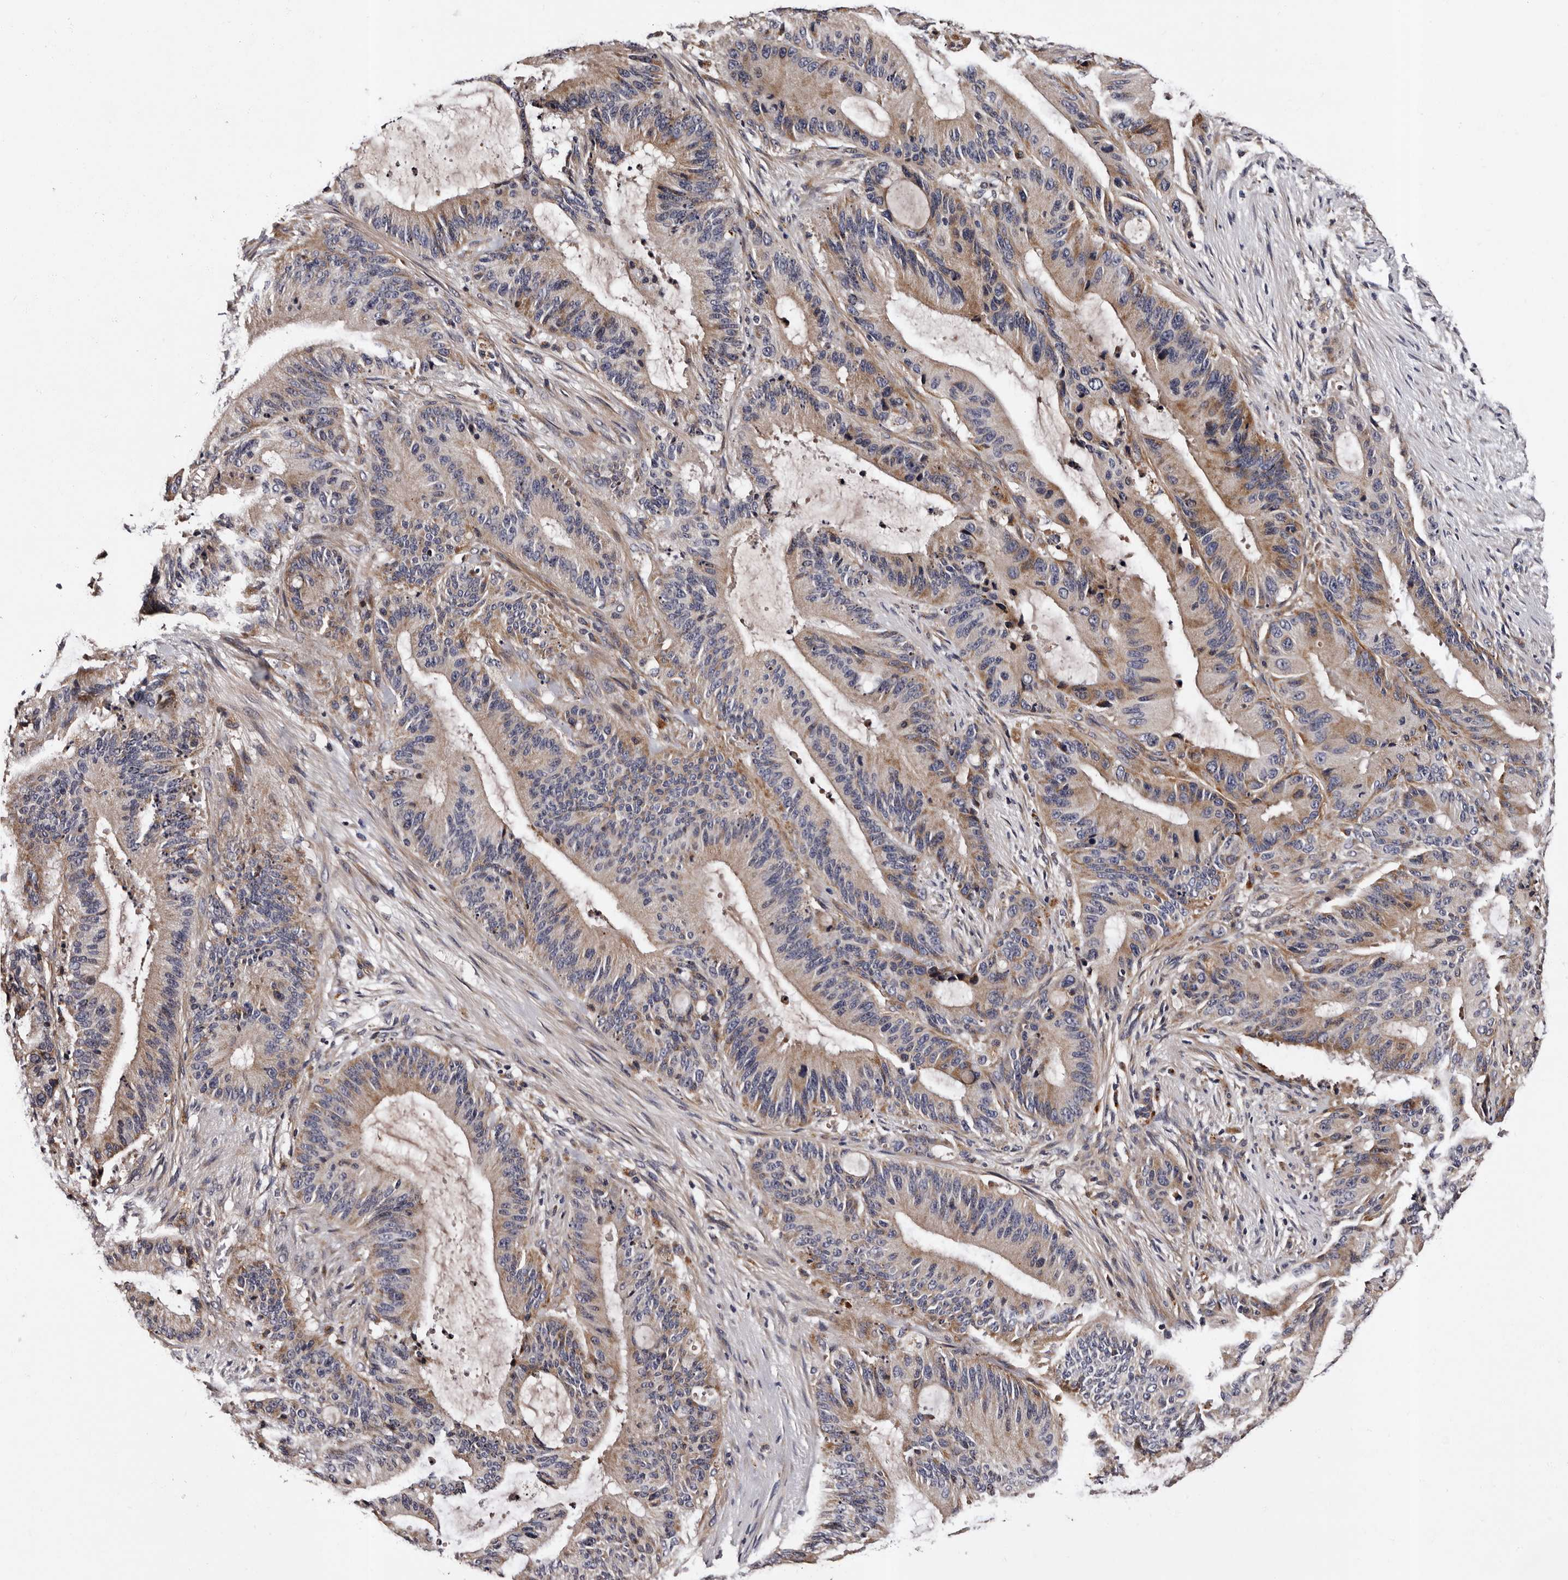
{"staining": {"intensity": "weak", "quantity": ">75%", "location": "cytoplasmic/membranous"}, "tissue": "liver cancer", "cell_type": "Tumor cells", "image_type": "cancer", "snomed": [{"axis": "morphology", "description": "Normal tissue, NOS"}, {"axis": "morphology", "description": "Cholangiocarcinoma"}, {"axis": "topography", "description": "Liver"}, {"axis": "topography", "description": "Peripheral nerve tissue"}], "caption": "Immunohistochemical staining of liver cholangiocarcinoma exhibits low levels of weak cytoplasmic/membranous protein staining in approximately >75% of tumor cells.", "gene": "ADCK5", "patient": {"sex": "female", "age": 73}}